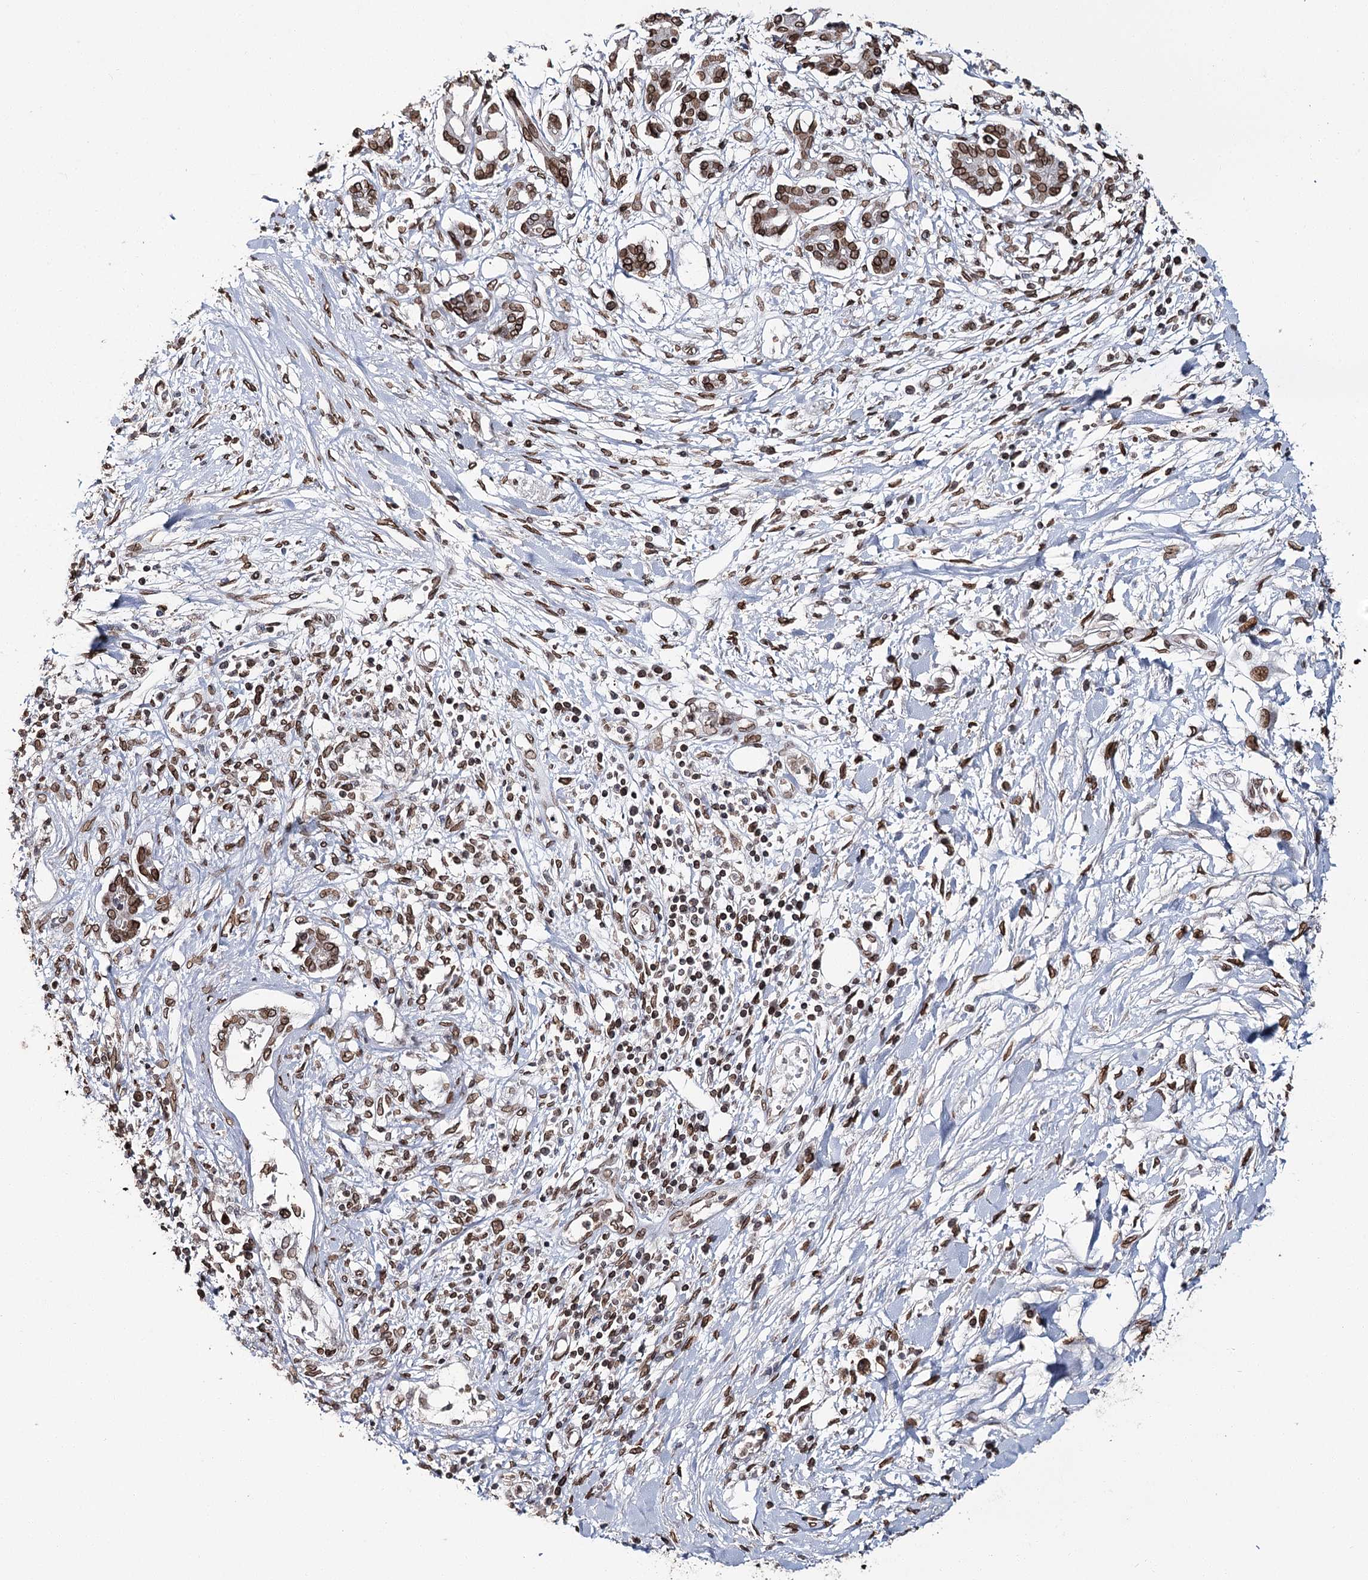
{"staining": {"intensity": "moderate", "quantity": ">75%", "location": "cytoplasmic/membranous,nuclear"}, "tissue": "pancreatic cancer", "cell_type": "Tumor cells", "image_type": "cancer", "snomed": [{"axis": "morphology", "description": "Adenocarcinoma, NOS"}, {"axis": "topography", "description": "Pancreas"}], "caption": "Human adenocarcinoma (pancreatic) stained with a brown dye demonstrates moderate cytoplasmic/membranous and nuclear positive staining in about >75% of tumor cells.", "gene": "KIAA0930", "patient": {"sex": "female", "age": 56}}